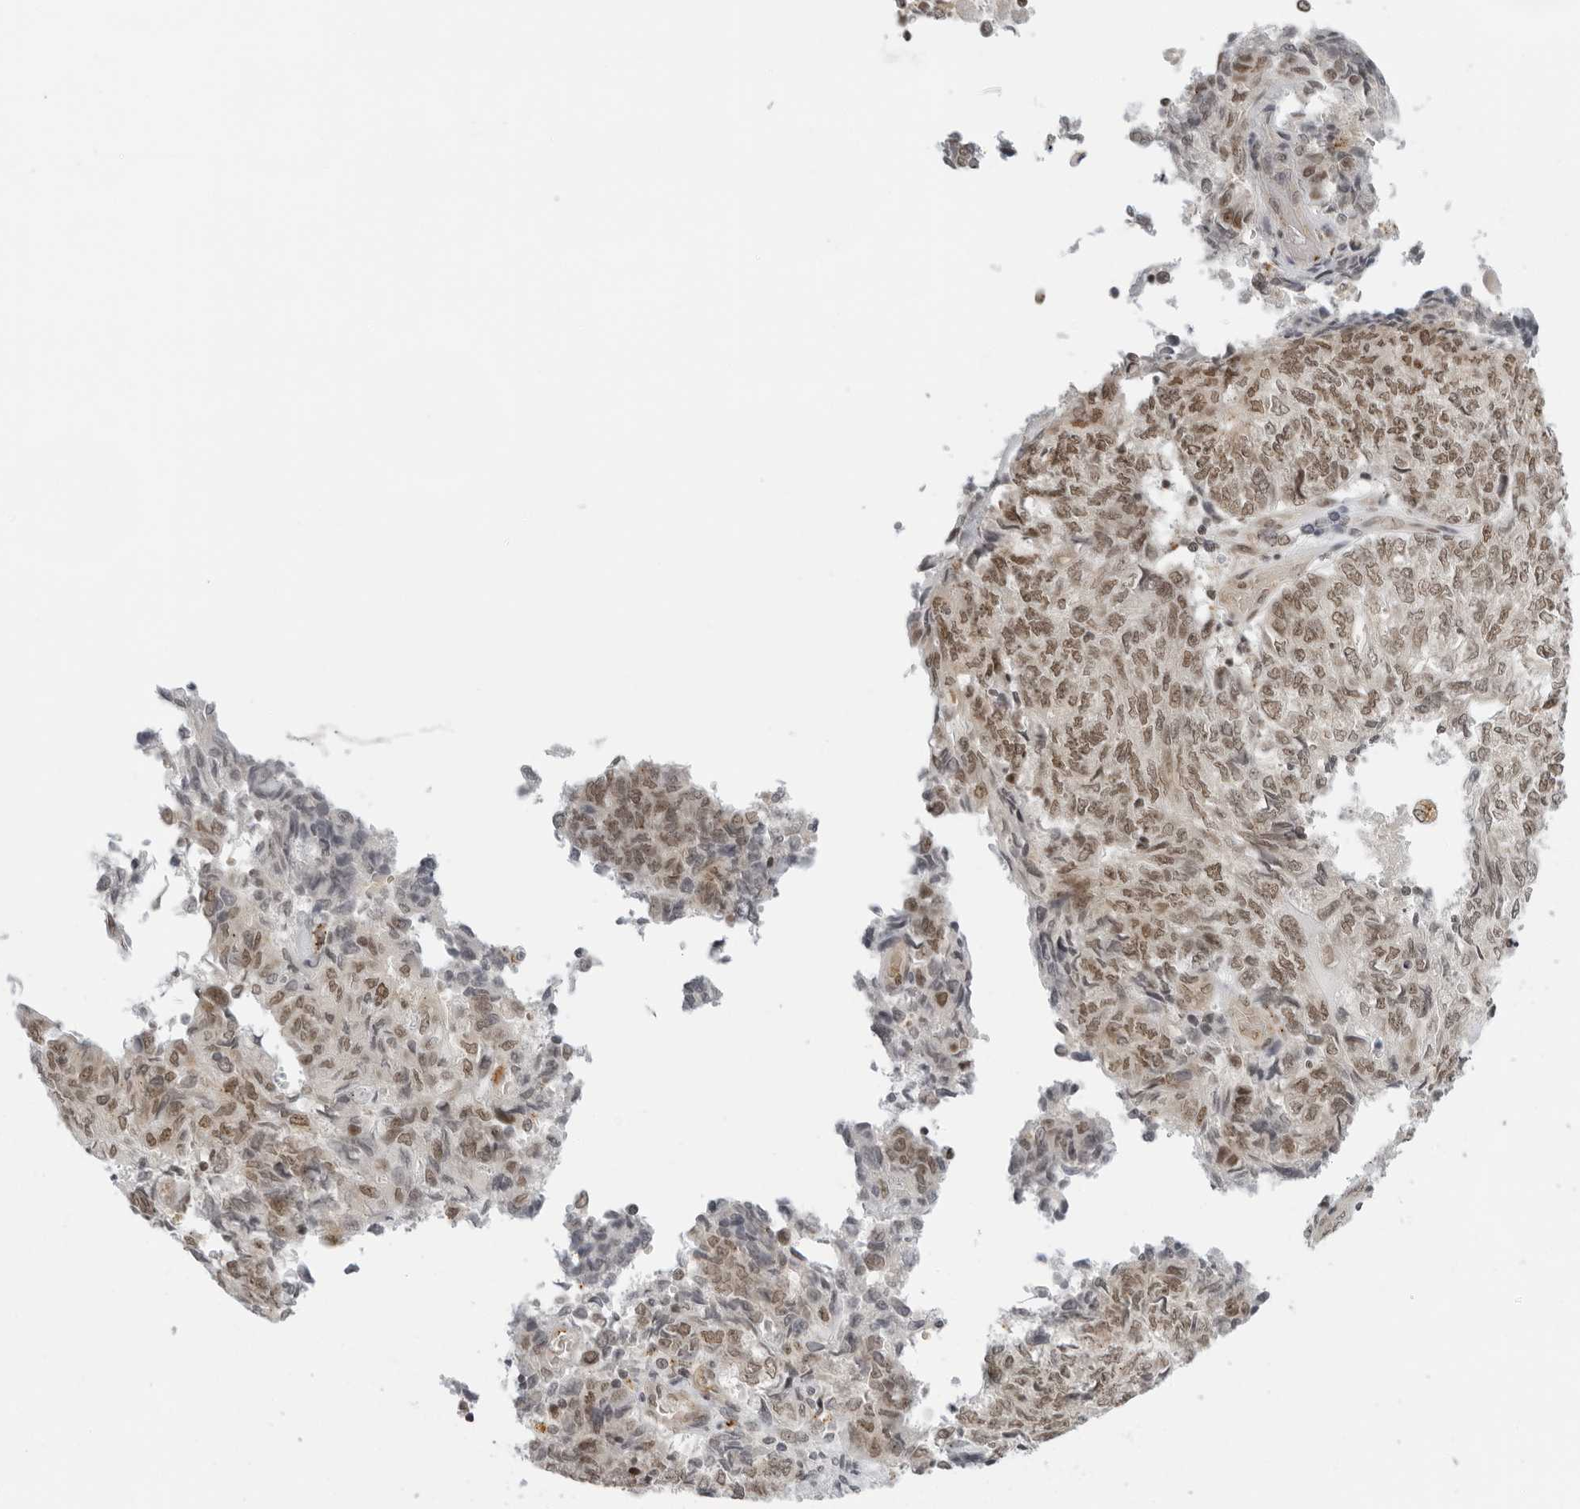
{"staining": {"intensity": "moderate", "quantity": "25%-75%", "location": "nuclear"}, "tissue": "endometrial cancer", "cell_type": "Tumor cells", "image_type": "cancer", "snomed": [{"axis": "morphology", "description": "Adenocarcinoma, NOS"}, {"axis": "topography", "description": "Endometrium"}], "caption": "Immunohistochemistry (IHC) histopathology image of neoplastic tissue: endometrial adenocarcinoma stained using immunohistochemistry (IHC) exhibits medium levels of moderate protein expression localized specifically in the nuclear of tumor cells, appearing as a nuclear brown color.", "gene": "TOX4", "patient": {"sex": "female", "age": 80}}